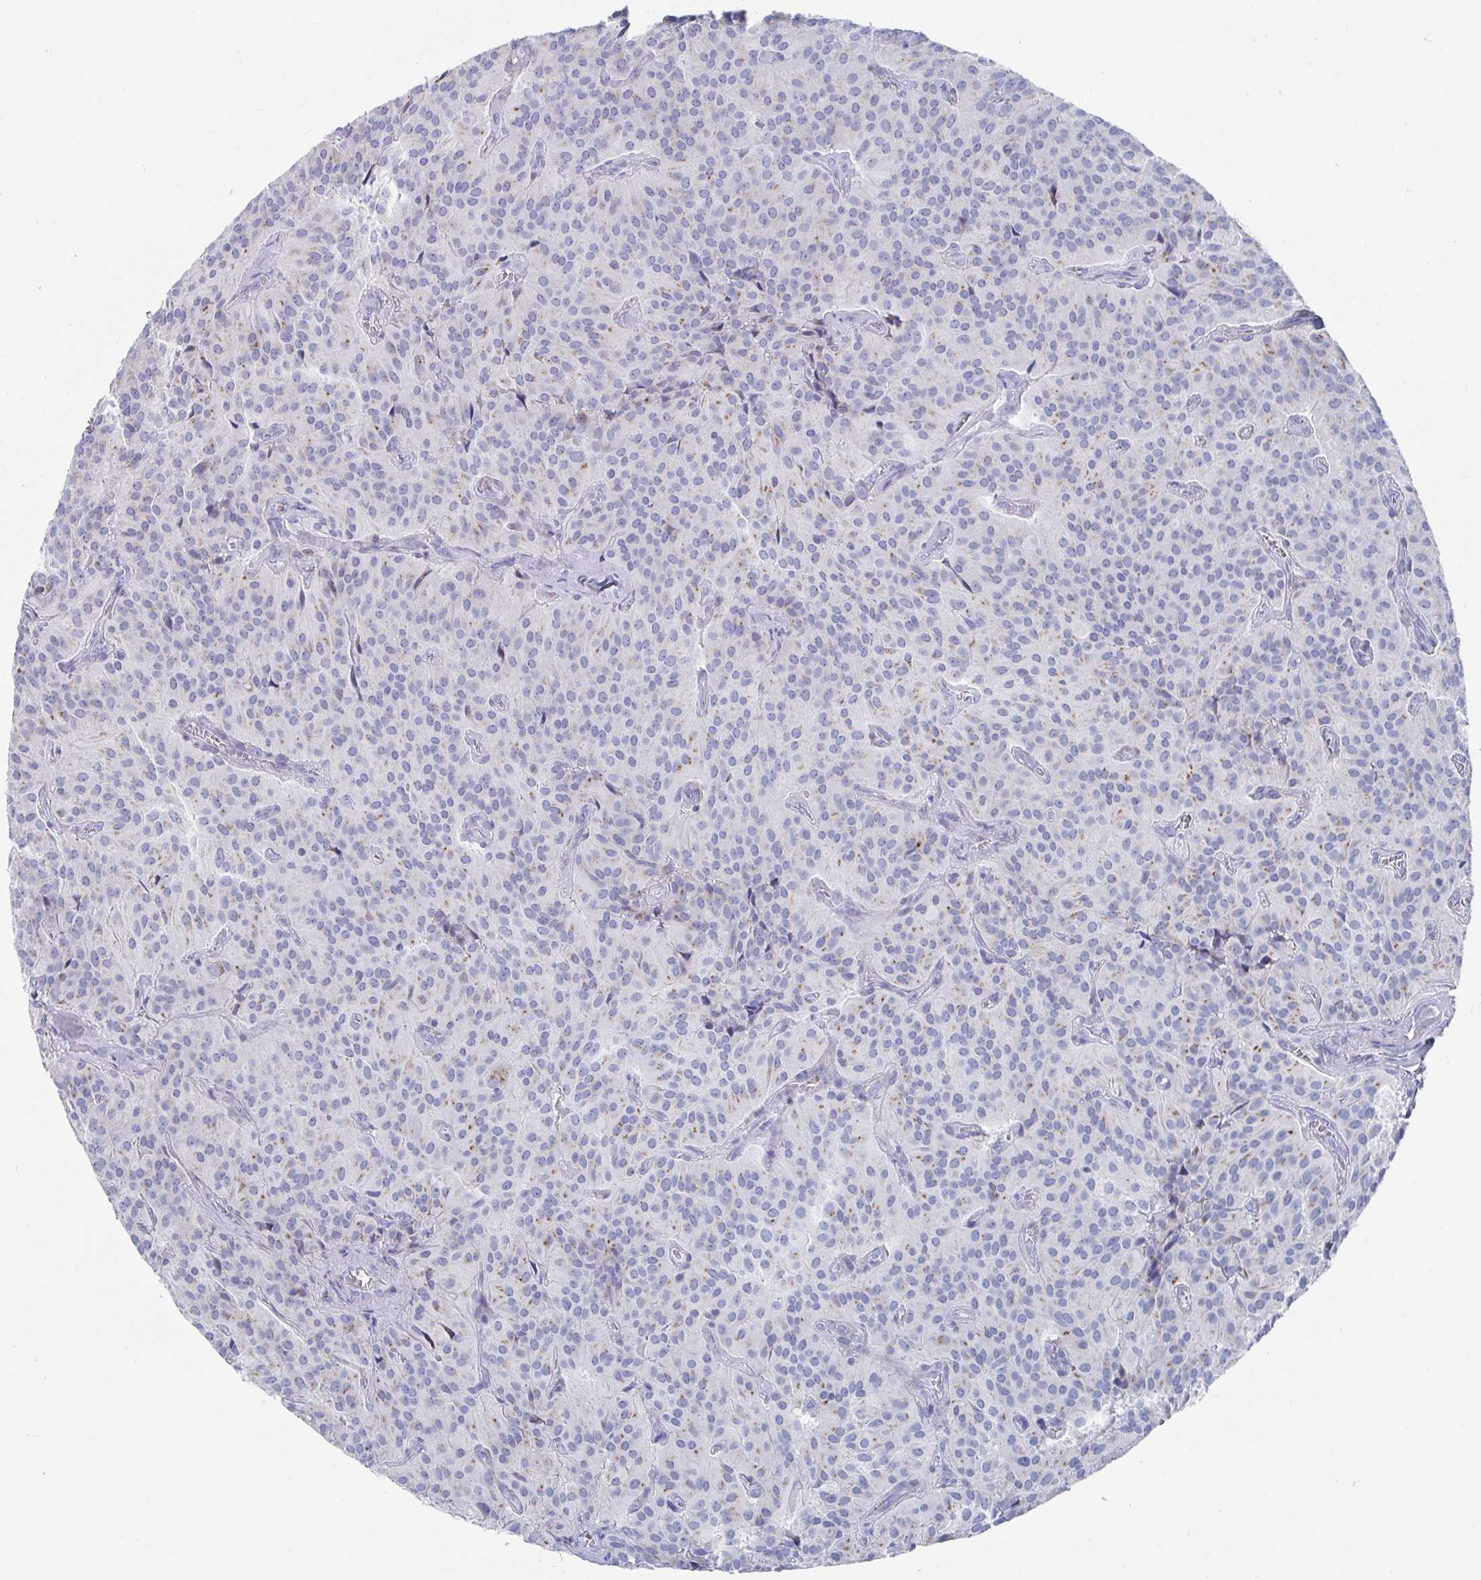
{"staining": {"intensity": "negative", "quantity": "none", "location": "none"}, "tissue": "glioma", "cell_type": "Tumor cells", "image_type": "cancer", "snomed": [{"axis": "morphology", "description": "Glioma, malignant, Low grade"}, {"axis": "topography", "description": "Brain"}], "caption": "Immunohistochemical staining of human malignant low-grade glioma displays no significant staining in tumor cells.", "gene": "ZFP82", "patient": {"sex": "male", "age": 42}}